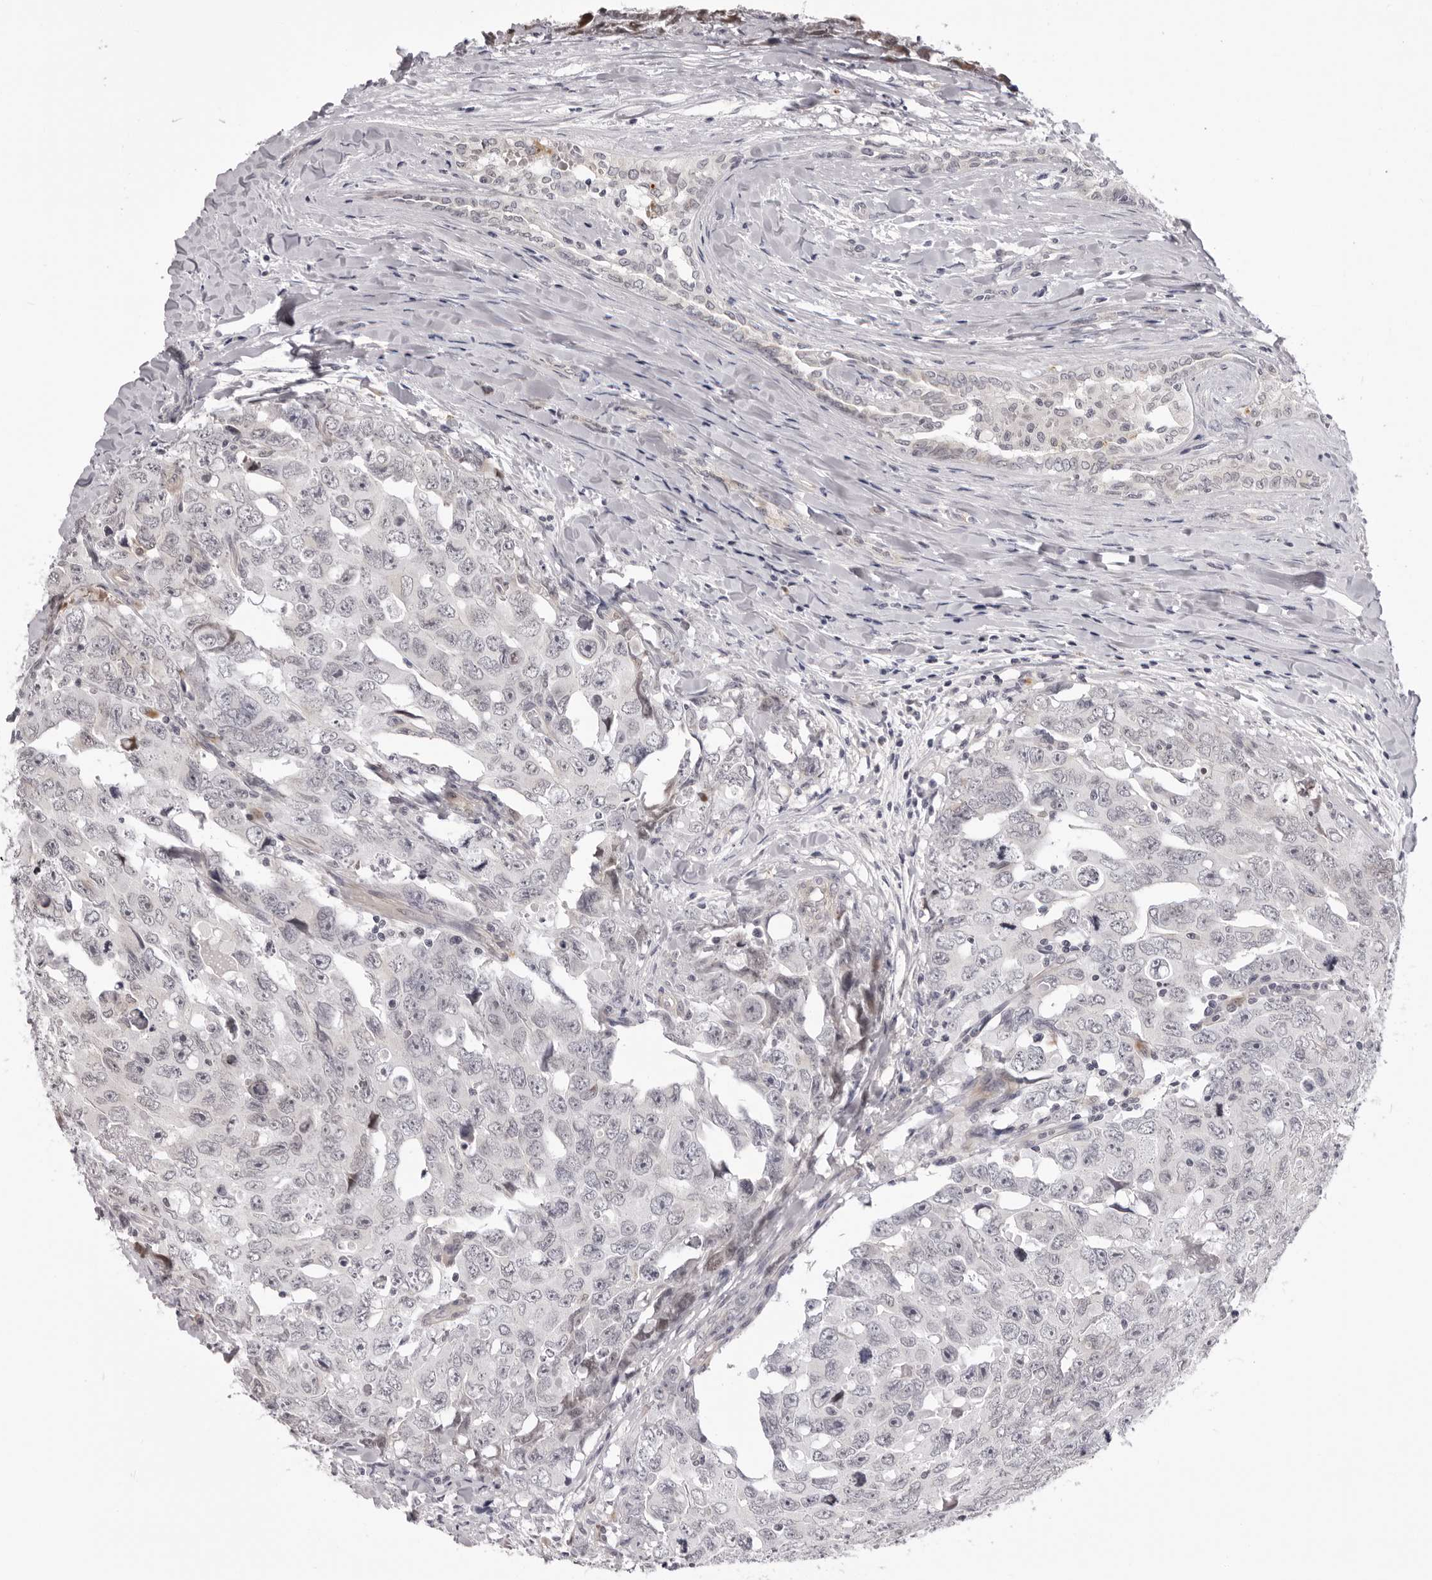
{"staining": {"intensity": "negative", "quantity": "none", "location": "none"}, "tissue": "testis cancer", "cell_type": "Tumor cells", "image_type": "cancer", "snomed": [{"axis": "morphology", "description": "Carcinoma, Embryonal, NOS"}, {"axis": "topography", "description": "Testis"}], "caption": "Testis cancer was stained to show a protein in brown. There is no significant expression in tumor cells.", "gene": "SUGCT", "patient": {"sex": "male", "age": 28}}